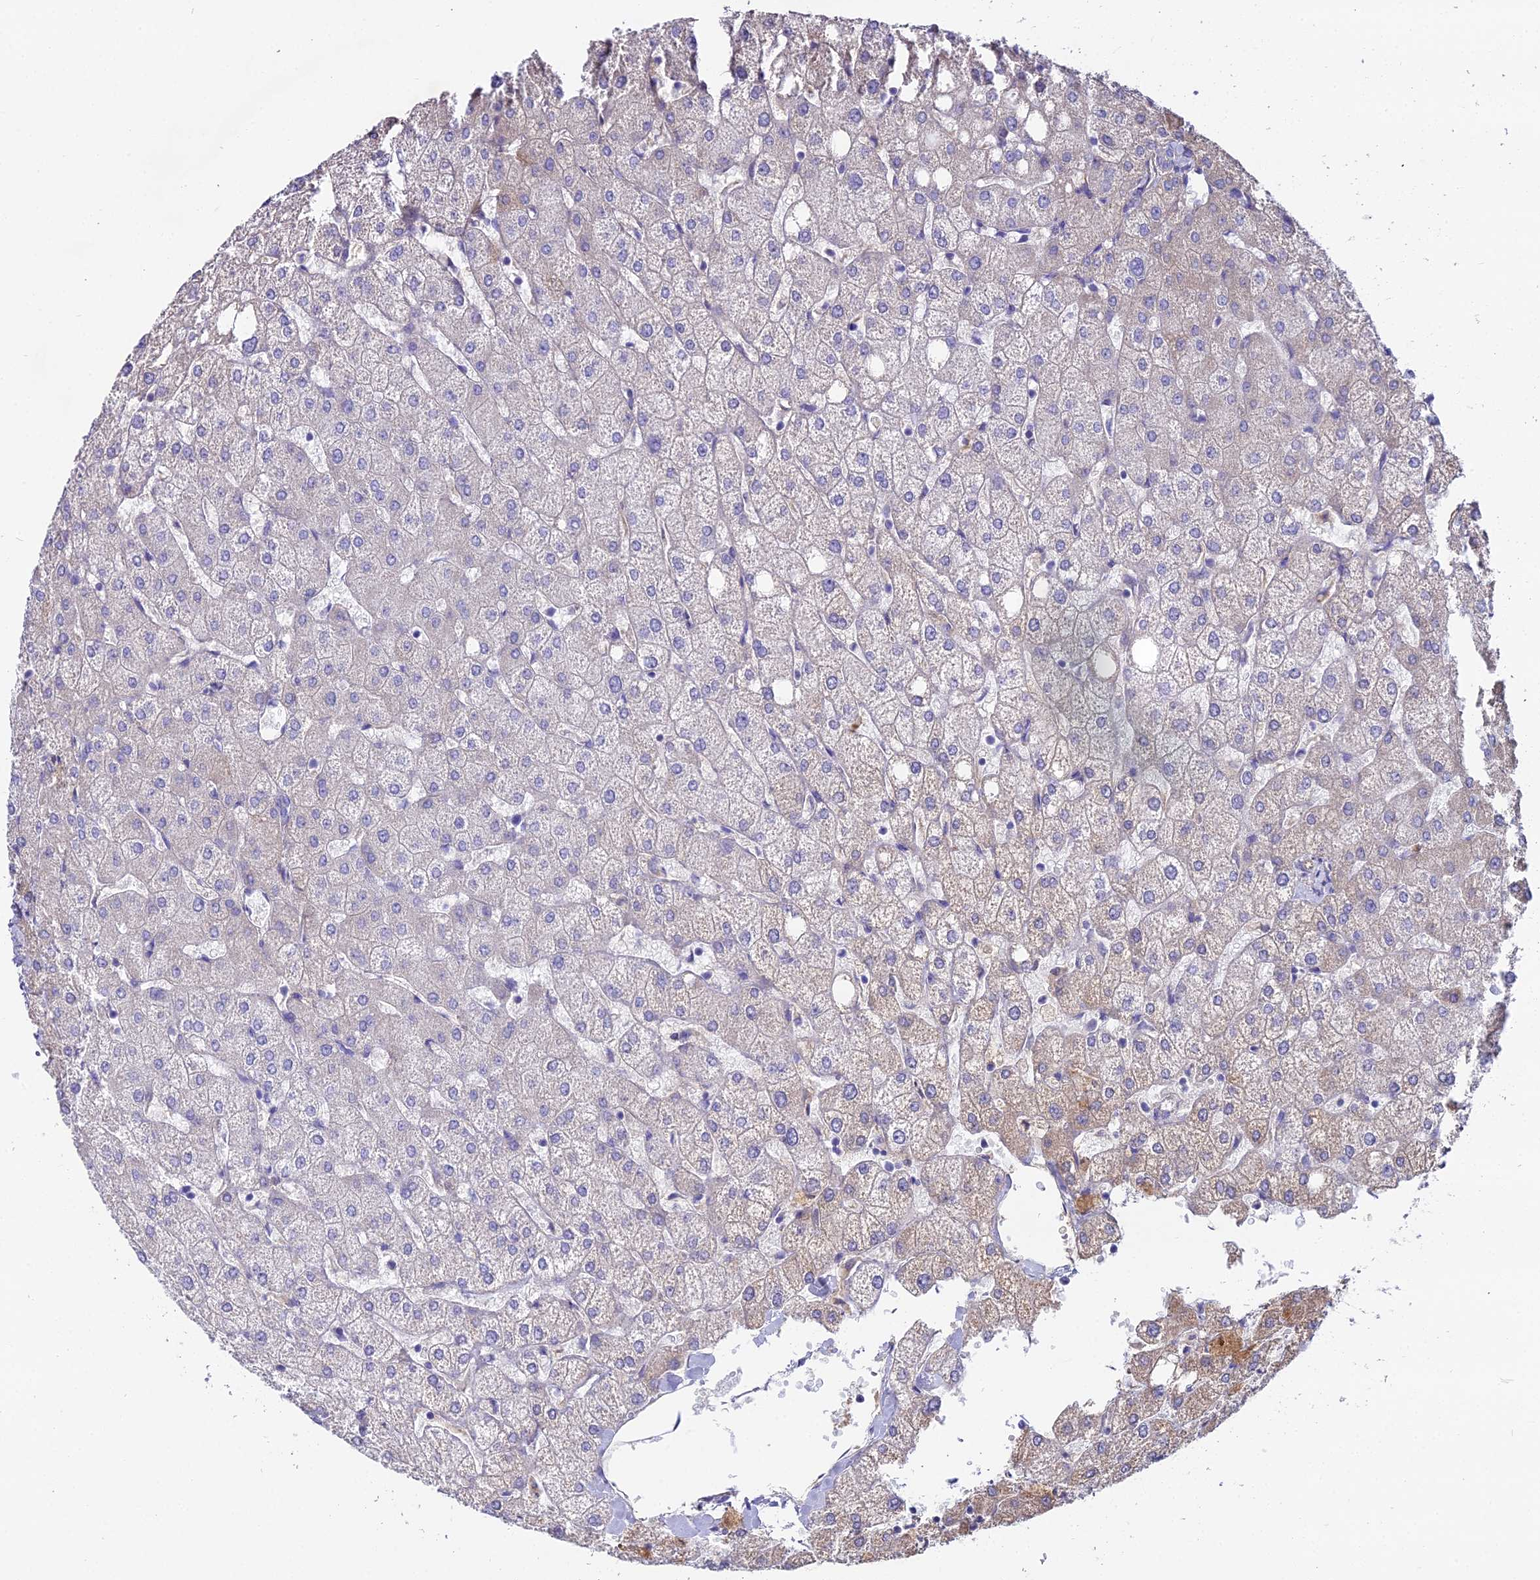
{"staining": {"intensity": "negative", "quantity": "none", "location": "none"}, "tissue": "liver", "cell_type": "Cholangiocytes", "image_type": "normal", "snomed": [{"axis": "morphology", "description": "Normal tissue, NOS"}, {"axis": "topography", "description": "Liver"}], "caption": "Liver was stained to show a protein in brown. There is no significant expression in cholangiocytes. Brightfield microscopy of immunohistochemistry stained with DAB (3,3'-diaminobenzidine) (brown) and hematoxylin (blue), captured at high magnification.", "gene": "BEX4", "patient": {"sex": "female", "age": 54}}